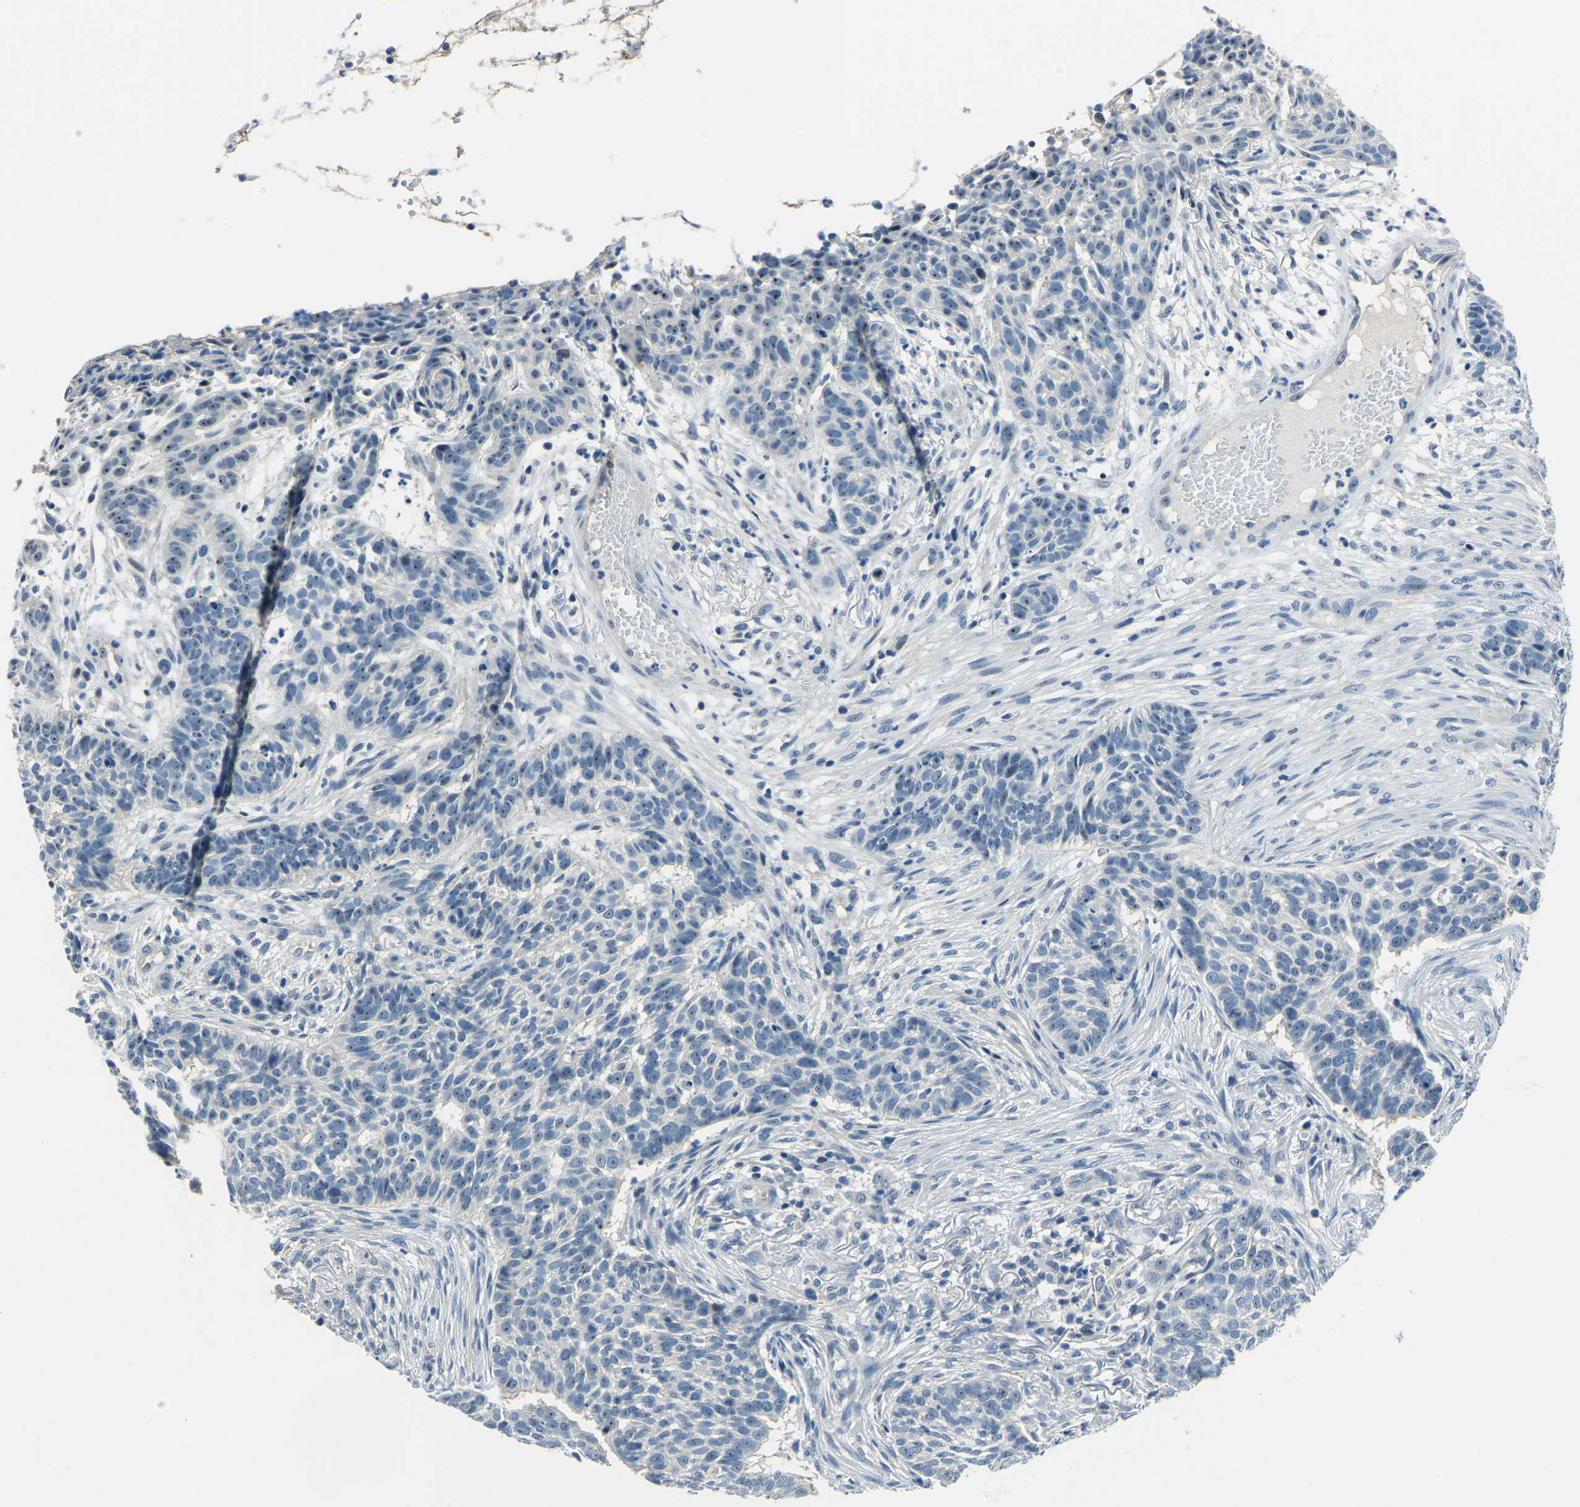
{"staining": {"intensity": "weak", "quantity": "<25%", "location": "nuclear"}, "tissue": "skin cancer", "cell_type": "Tumor cells", "image_type": "cancer", "snomed": [{"axis": "morphology", "description": "Basal cell carcinoma"}, {"axis": "topography", "description": "Skin"}], "caption": "Tumor cells show no significant staining in basal cell carcinoma (skin).", "gene": "RRP1", "patient": {"sex": "male", "age": 85}}